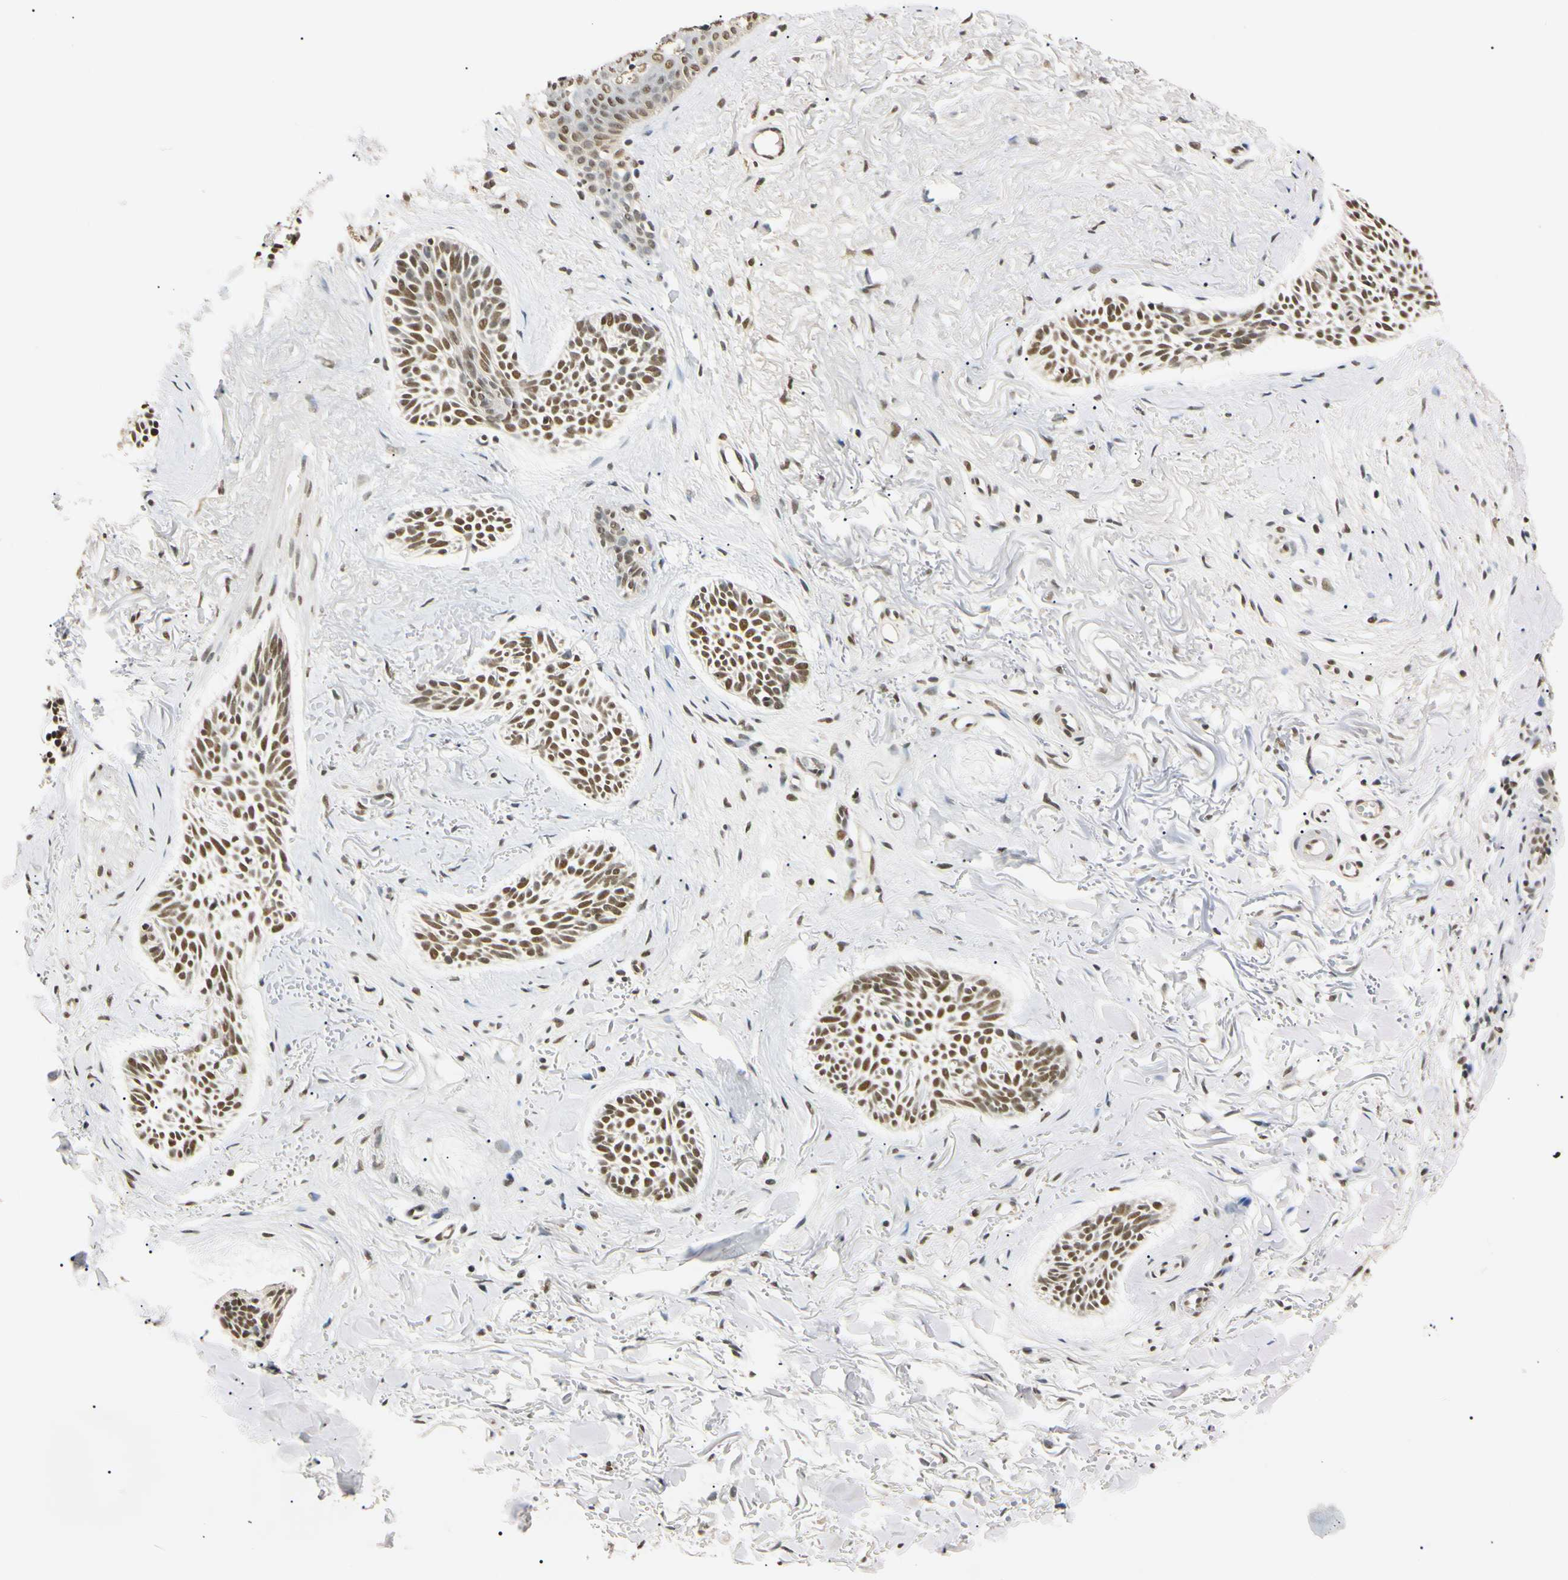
{"staining": {"intensity": "strong", "quantity": ">75%", "location": "nuclear"}, "tissue": "skin cancer", "cell_type": "Tumor cells", "image_type": "cancer", "snomed": [{"axis": "morphology", "description": "Normal tissue, NOS"}, {"axis": "morphology", "description": "Basal cell carcinoma"}, {"axis": "topography", "description": "Skin"}], "caption": "A brown stain highlights strong nuclear expression of a protein in human basal cell carcinoma (skin) tumor cells.", "gene": "SMARCA5", "patient": {"sex": "female", "age": 84}}